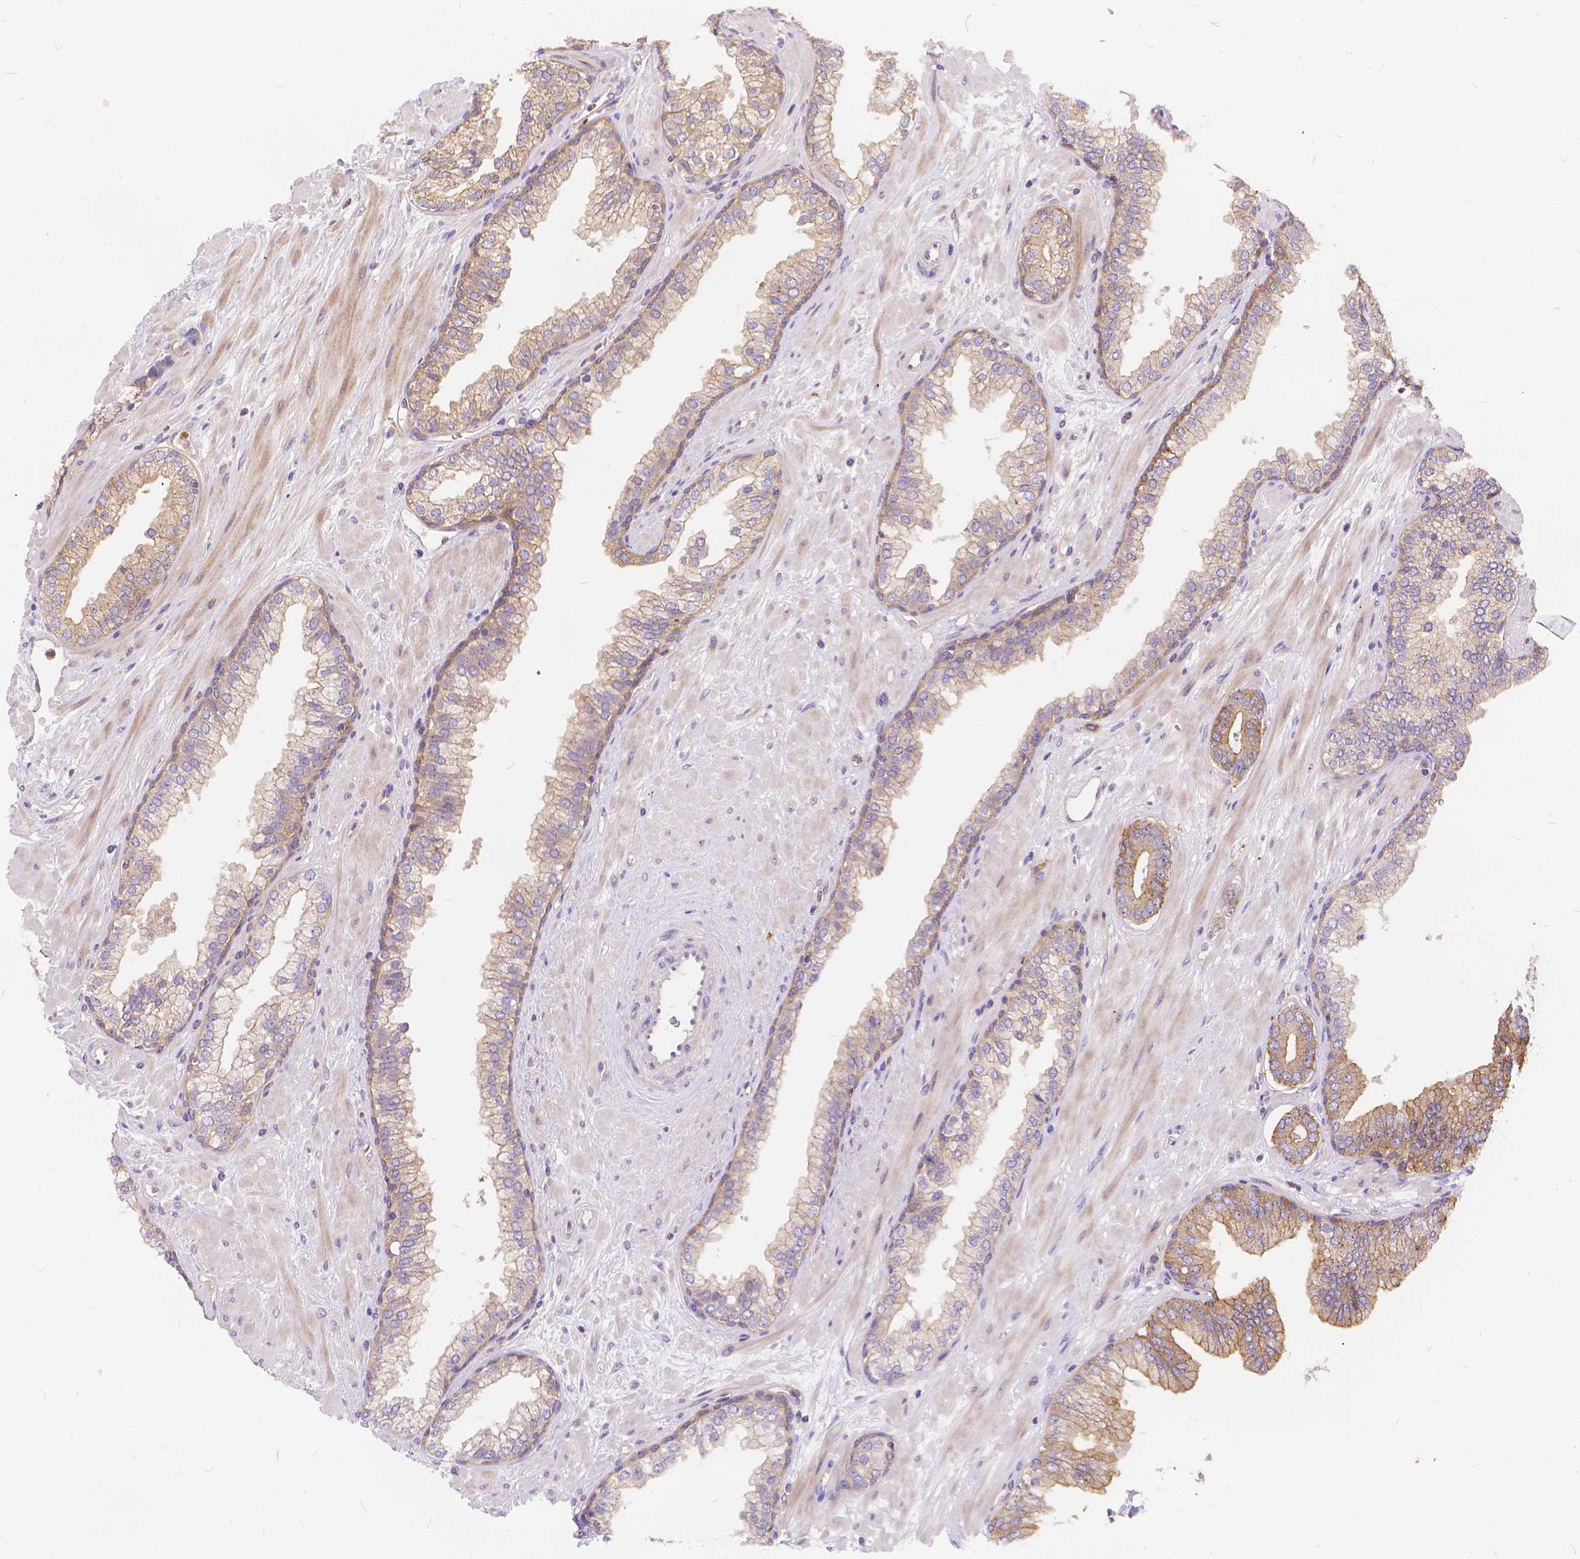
{"staining": {"intensity": "weak", "quantity": ">75%", "location": "cytoplasmic/membranous"}, "tissue": "prostate cancer", "cell_type": "Tumor cells", "image_type": "cancer", "snomed": [{"axis": "morphology", "description": "Adenocarcinoma, Low grade"}, {"axis": "topography", "description": "Prostate"}], "caption": "Protein analysis of prostate cancer tissue displays weak cytoplasmic/membranous positivity in approximately >75% of tumor cells.", "gene": "ARAP1", "patient": {"sex": "male", "age": 61}}